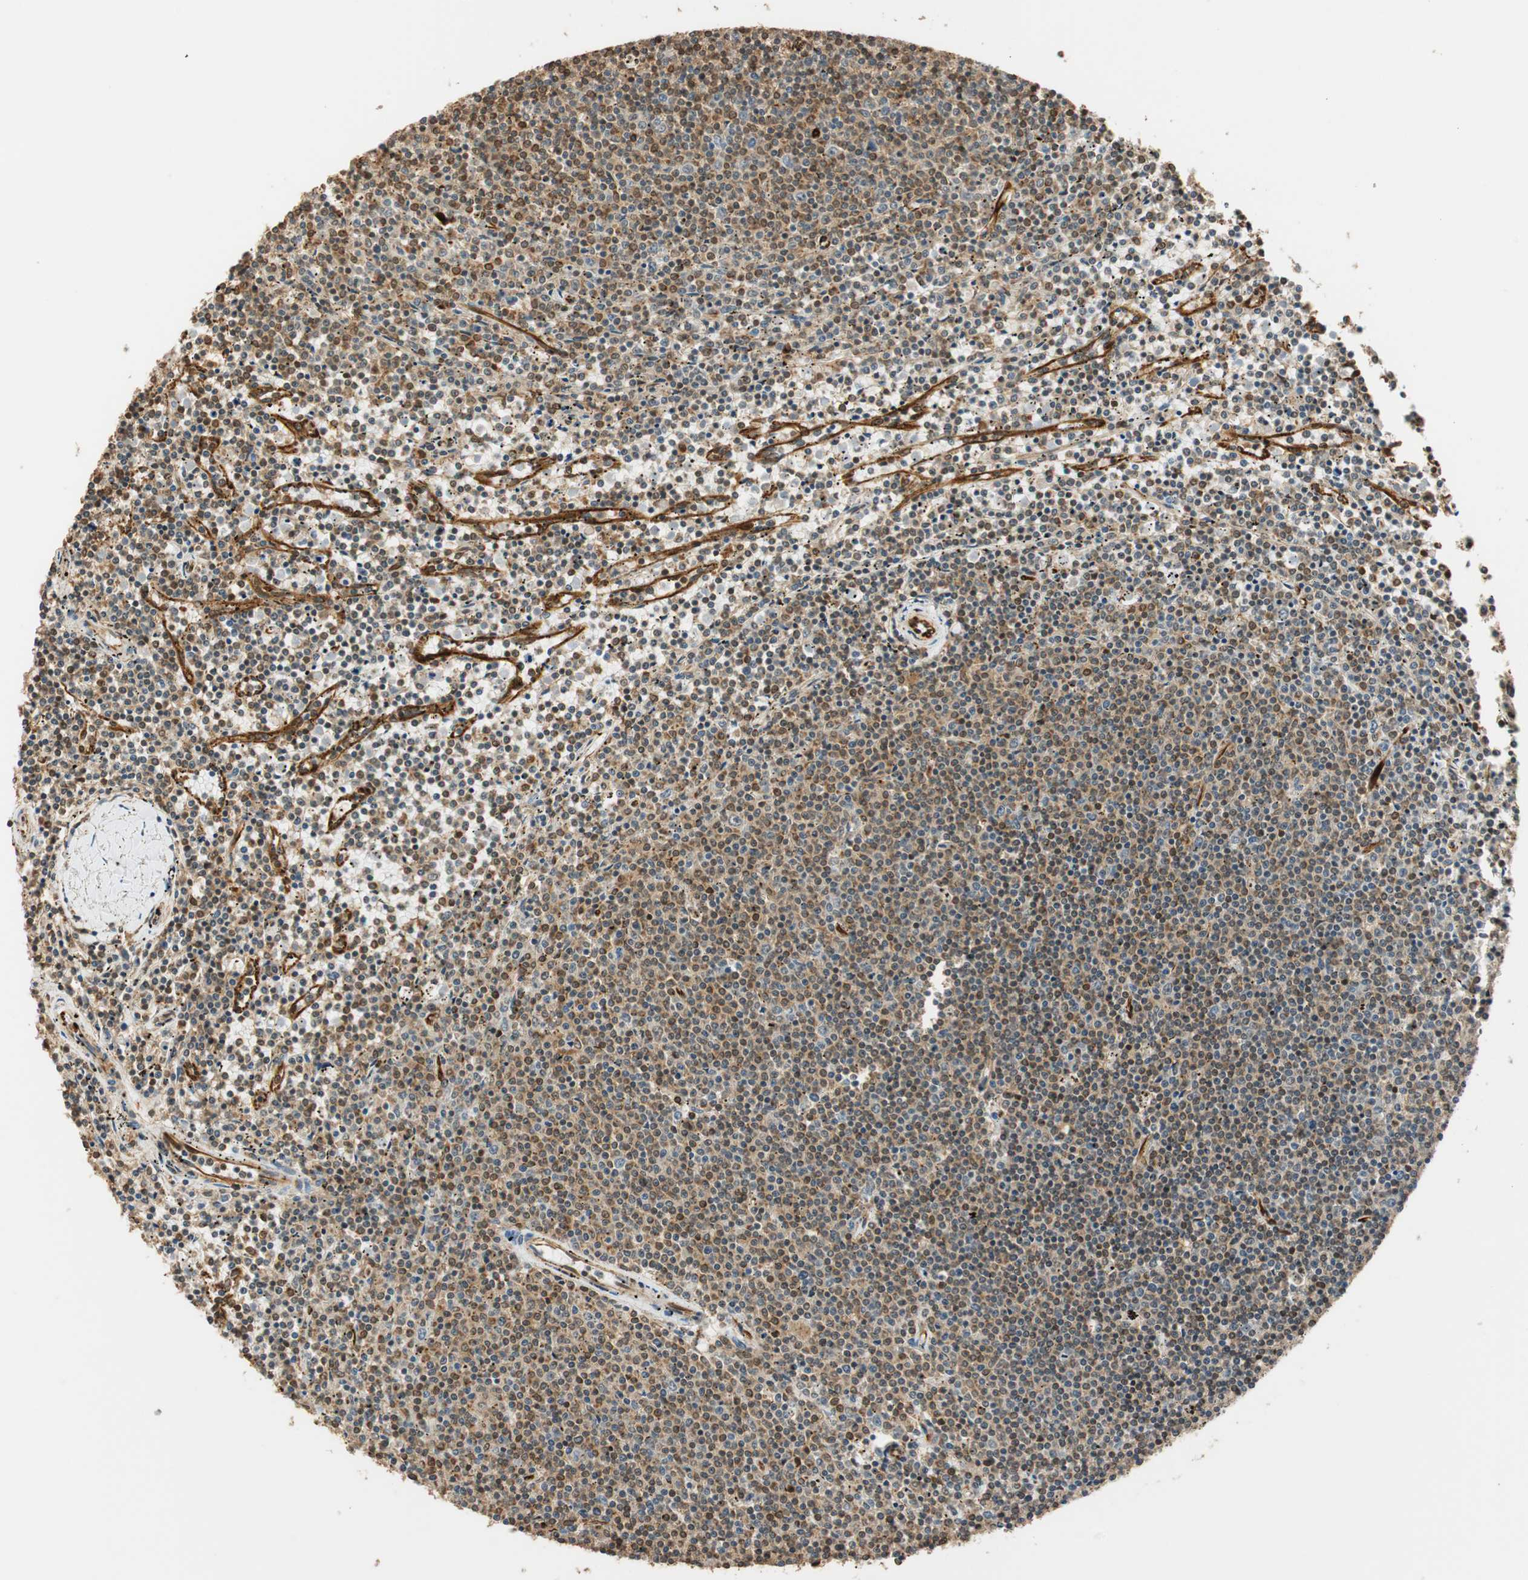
{"staining": {"intensity": "weak", "quantity": "<25%", "location": "nuclear"}, "tissue": "lymphoma", "cell_type": "Tumor cells", "image_type": "cancer", "snomed": [{"axis": "morphology", "description": "Malignant lymphoma, non-Hodgkin's type, Low grade"}, {"axis": "topography", "description": "Spleen"}], "caption": "IHC image of human malignant lymphoma, non-Hodgkin's type (low-grade) stained for a protein (brown), which displays no staining in tumor cells.", "gene": "NES", "patient": {"sex": "female", "age": 50}}